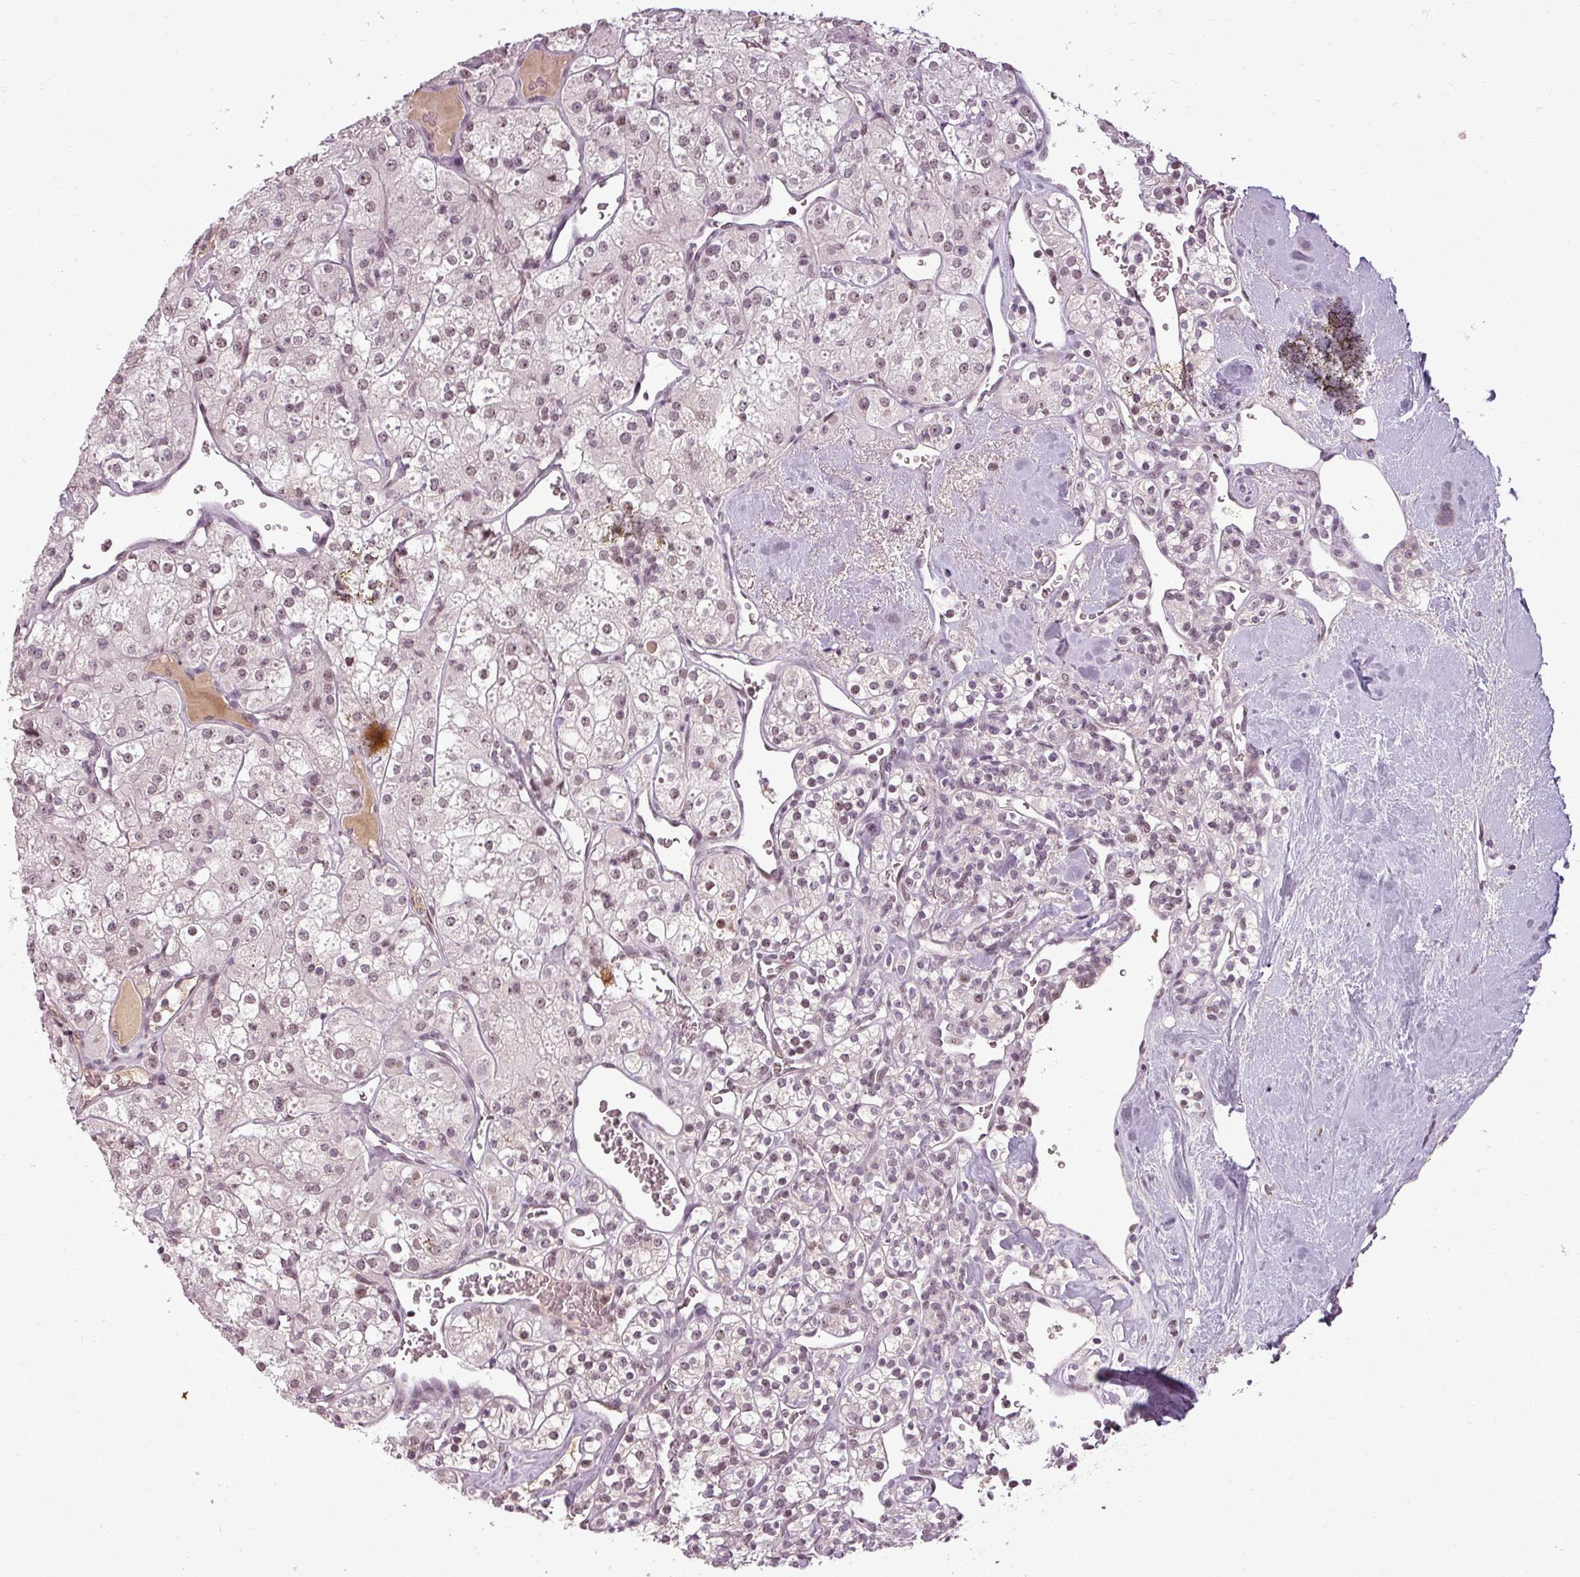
{"staining": {"intensity": "weak", "quantity": ">75%", "location": "nuclear"}, "tissue": "renal cancer", "cell_type": "Tumor cells", "image_type": "cancer", "snomed": [{"axis": "morphology", "description": "Adenocarcinoma, NOS"}, {"axis": "topography", "description": "Kidney"}], "caption": "The photomicrograph displays immunohistochemical staining of adenocarcinoma (renal). There is weak nuclear positivity is seen in about >75% of tumor cells.", "gene": "BCAS3", "patient": {"sex": "male", "age": 77}}